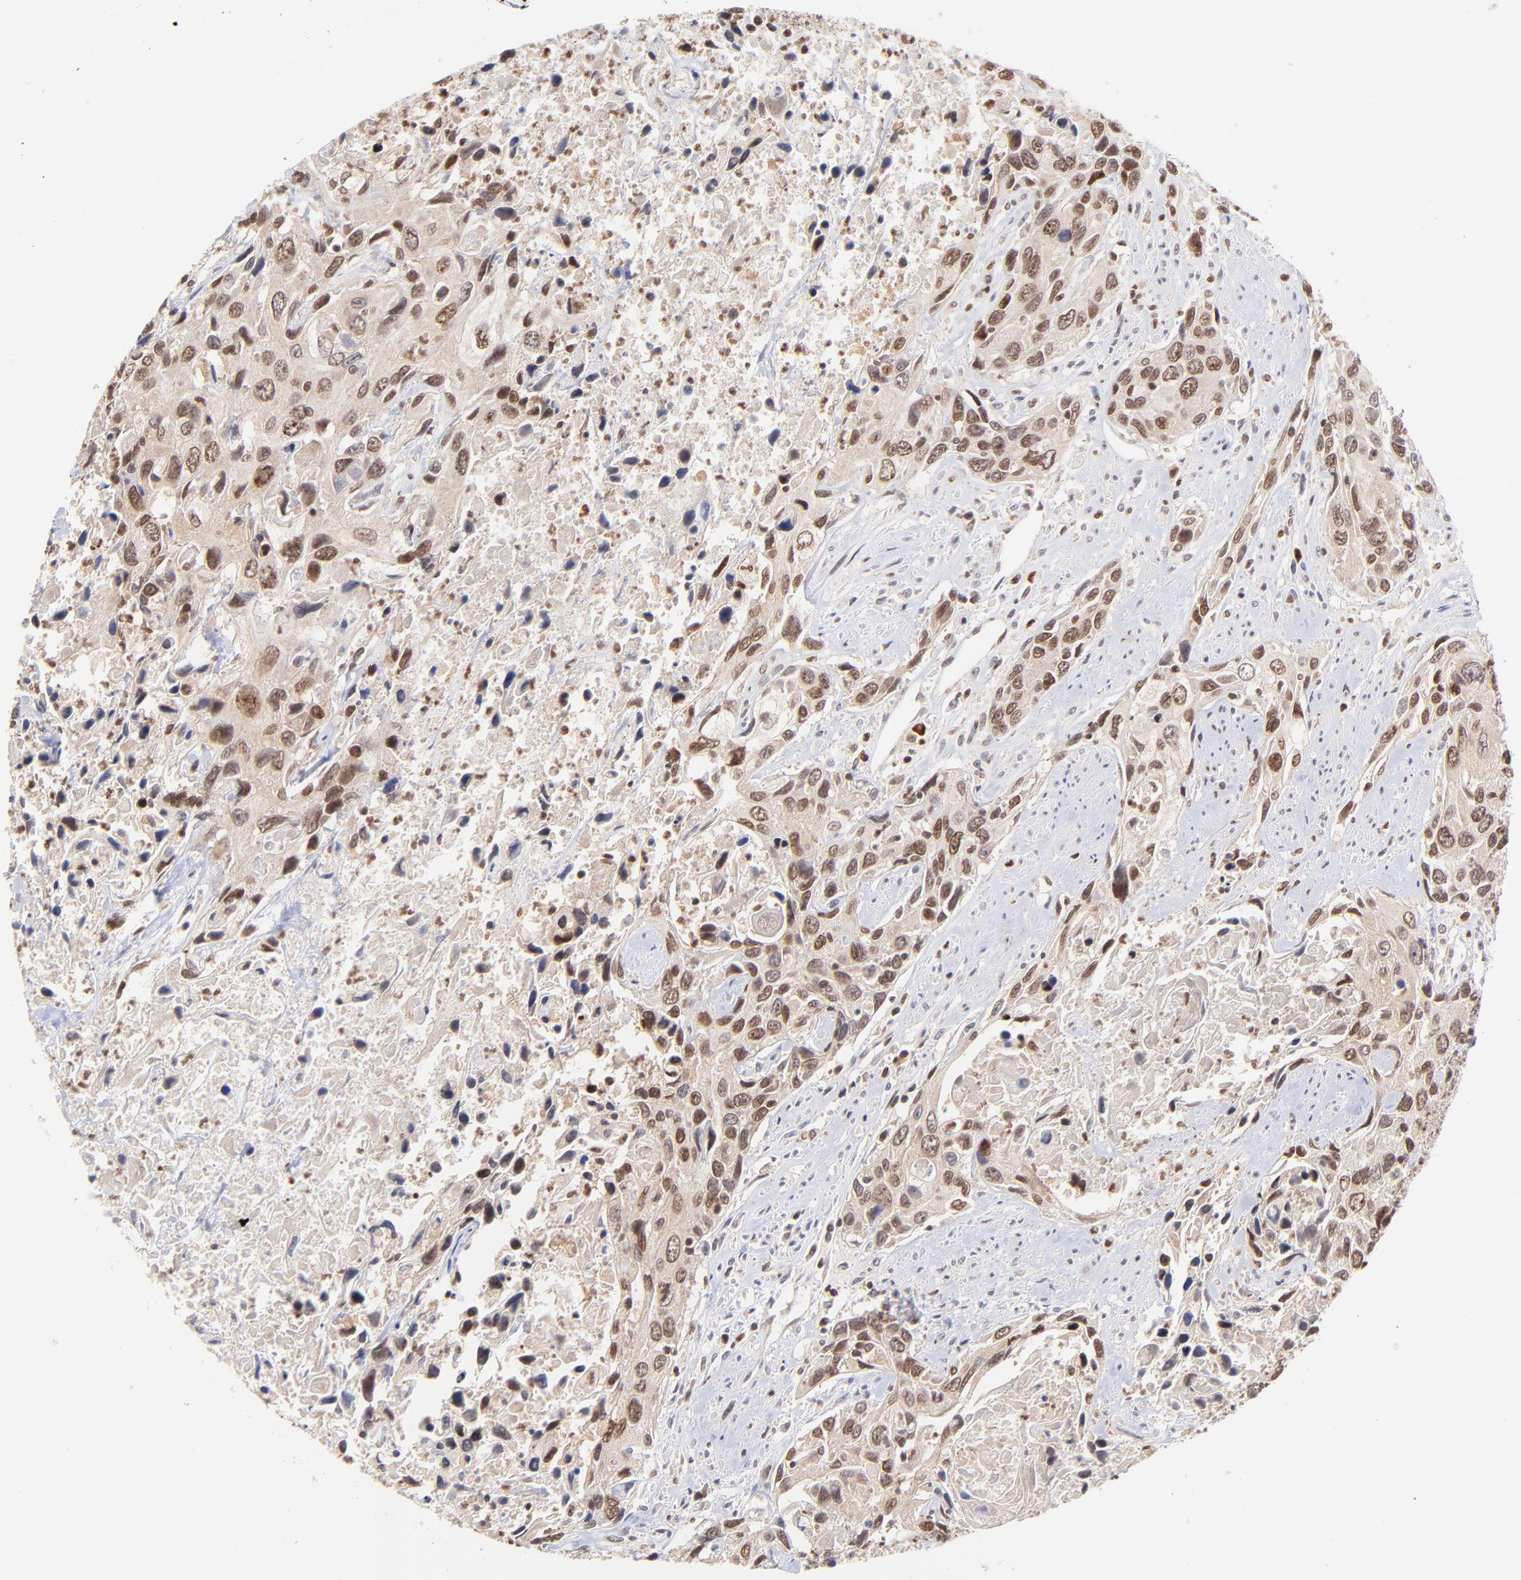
{"staining": {"intensity": "moderate", "quantity": ">75%", "location": "cytoplasmic/membranous,nuclear"}, "tissue": "urothelial cancer", "cell_type": "Tumor cells", "image_type": "cancer", "snomed": [{"axis": "morphology", "description": "Urothelial carcinoma, High grade"}, {"axis": "topography", "description": "Urinary bladder"}], "caption": "Brown immunohistochemical staining in human urothelial carcinoma (high-grade) shows moderate cytoplasmic/membranous and nuclear staining in approximately >75% of tumor cells. The protein is shown in brown color, while the nuclei are stained blue.", "gene": "WDR25", "patient": {"sex": "male", "age": 71}}